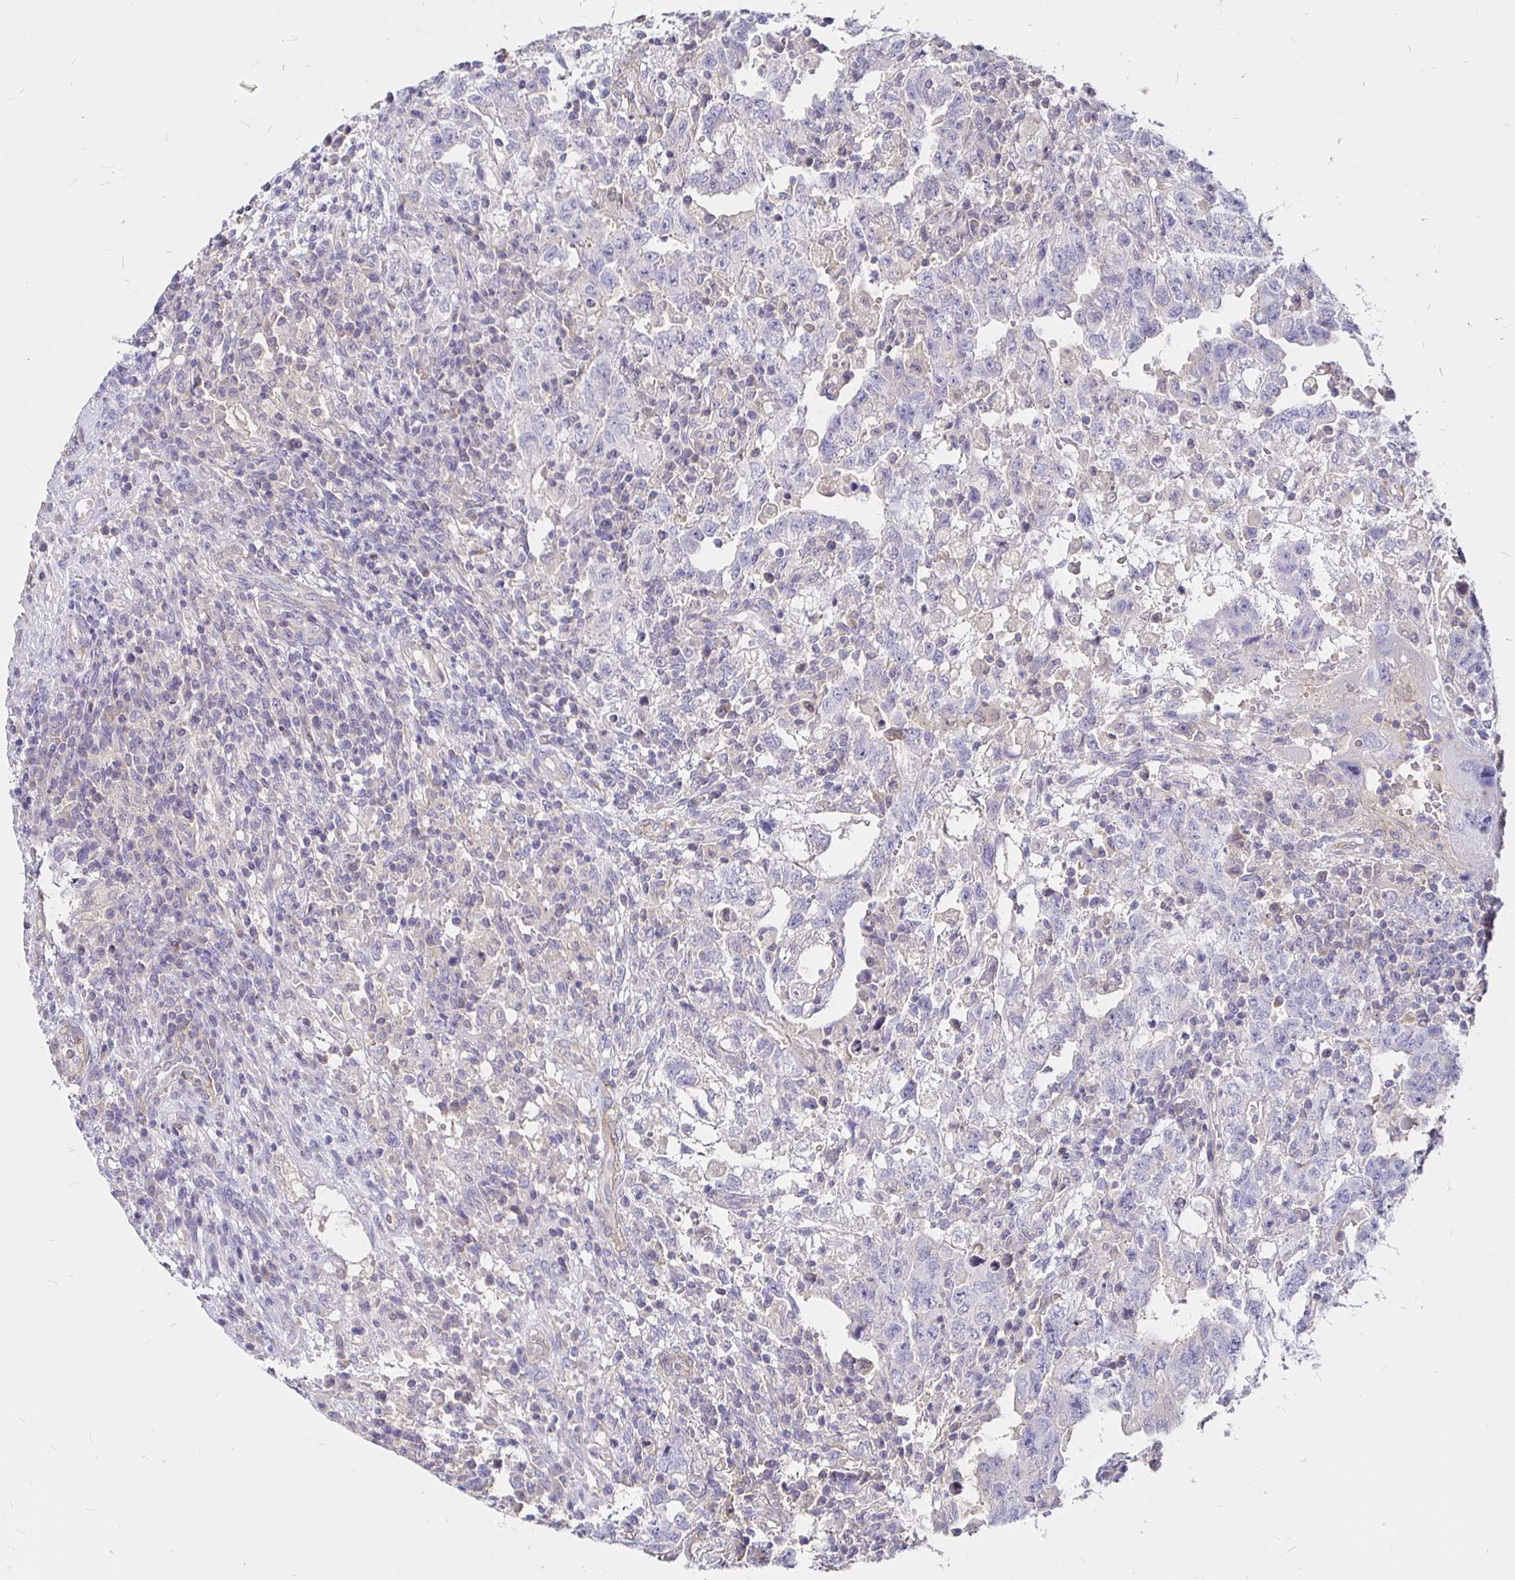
{"staining": {"intensity": "negative", "quantity": "none", "location": "none"}, "tissue": "testis cancer", "cell_type": "Tumor cells", "image_type": "cancer", "snomed": [{"axis": "morphology", "description": "Carcinoma, Embryonal, NOS"}, {"axis": "topography", "description": "Testis"}], "caption": "High power microscopy image of an IHC image of testis cancer, revealing no significant positivity in tumor cells. The staining was performed using DAB to visualize the protein expression in brown, while the nuclei were stained in blue with hematoxylin (Magnification: 20x).", "gene": "PALM2AKAP2", "patient": {"sex": "male", "age": 26}}